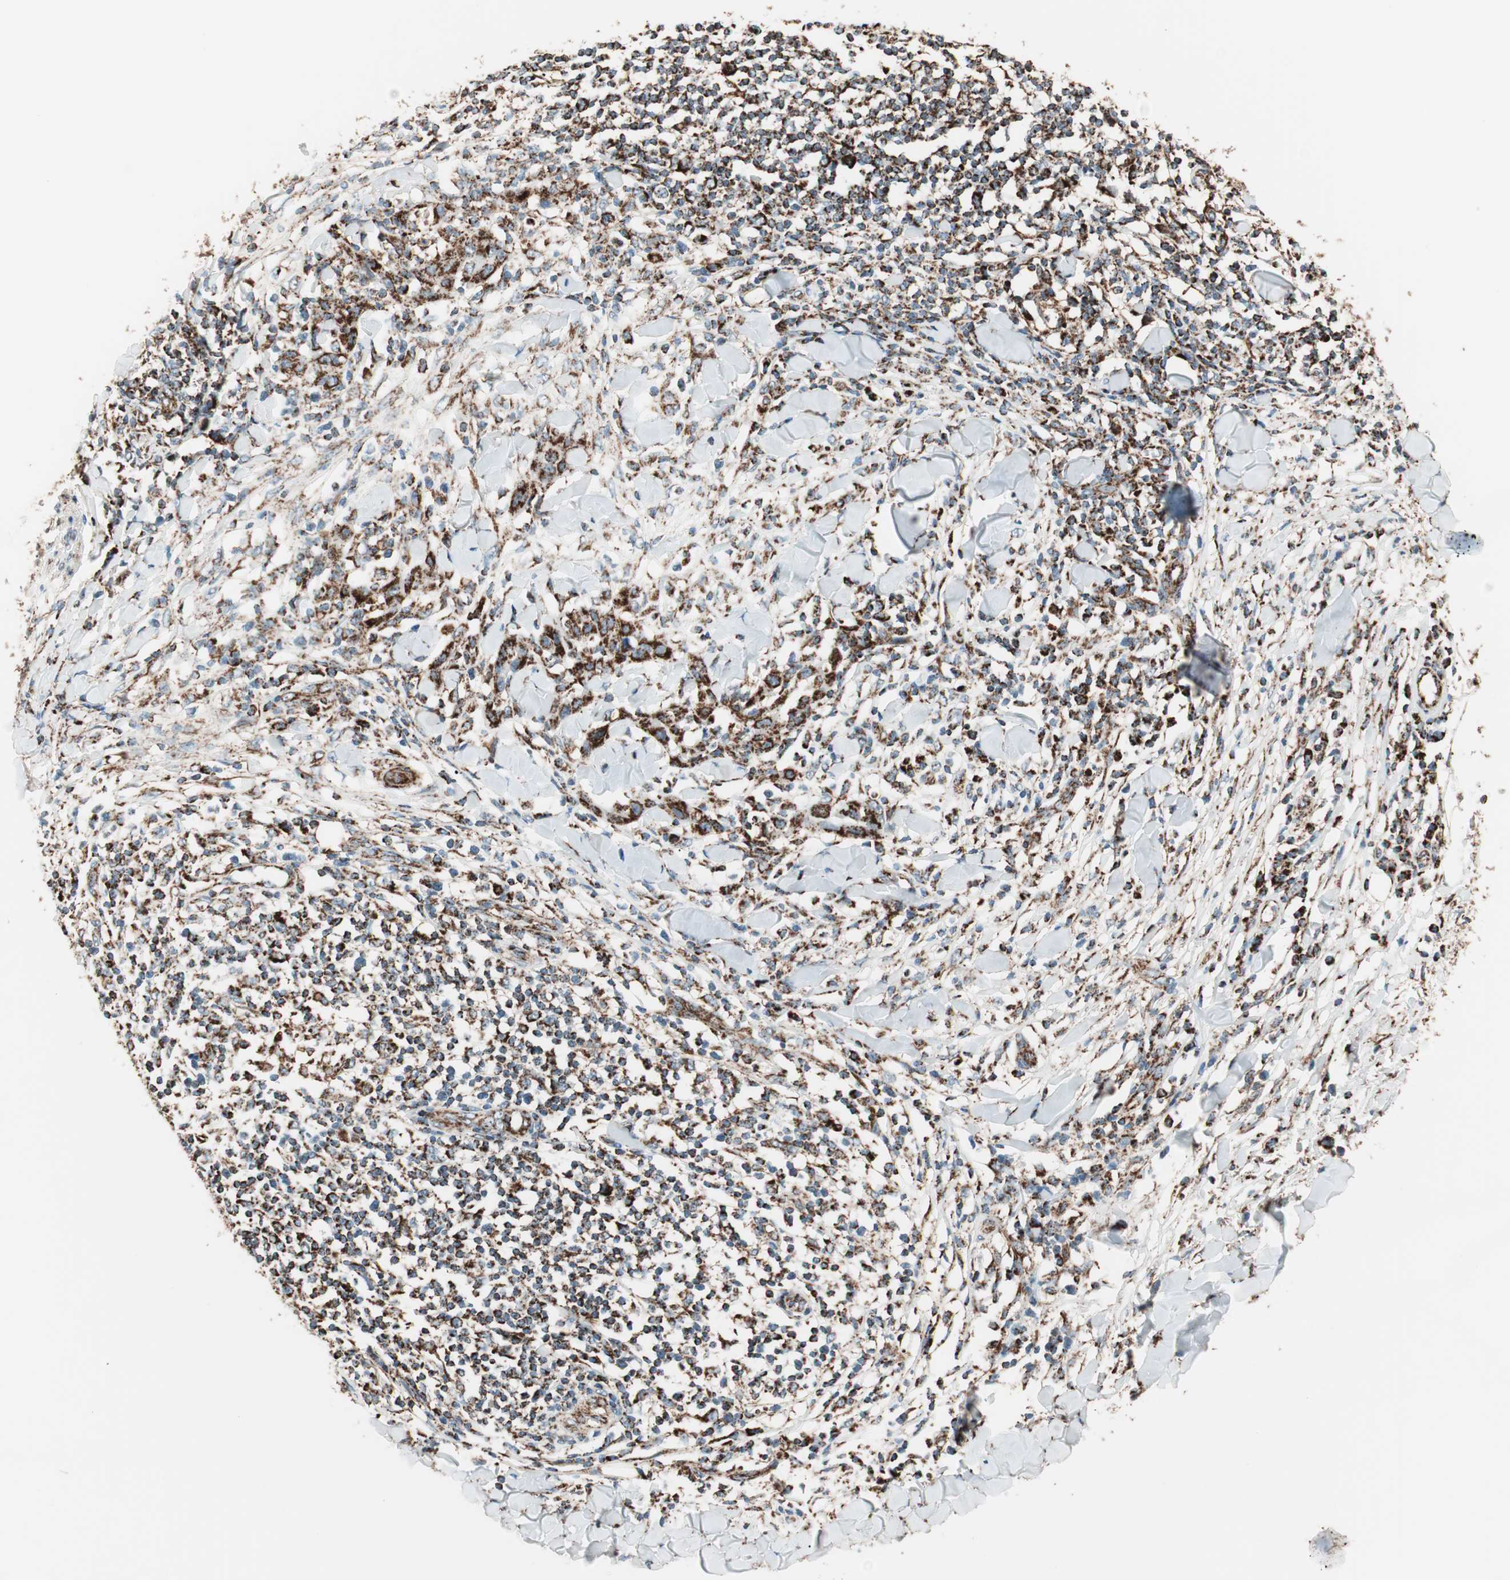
{"staining": {"intensity": "strong", "quantity": ">75%", "location": "cytoplasmic/membranous"}, "tissue": "skin cancer", "cell_type": "Tumor cells", "image_type": "cancer", "snomed": [{"axis": "morphology", "description": "Squamous cell carcinoma, NOS"}, {"axis": "topography", "description": "Skin"}], "caption": "Protein expression analysis of human squamous cell carcinoma (skin) reveals strong cytoplasmic/membranous positivity in approximately >75% of tumor cells.", "gene": "TOMM22", "patient": {"sex": "male", "age": 24}}